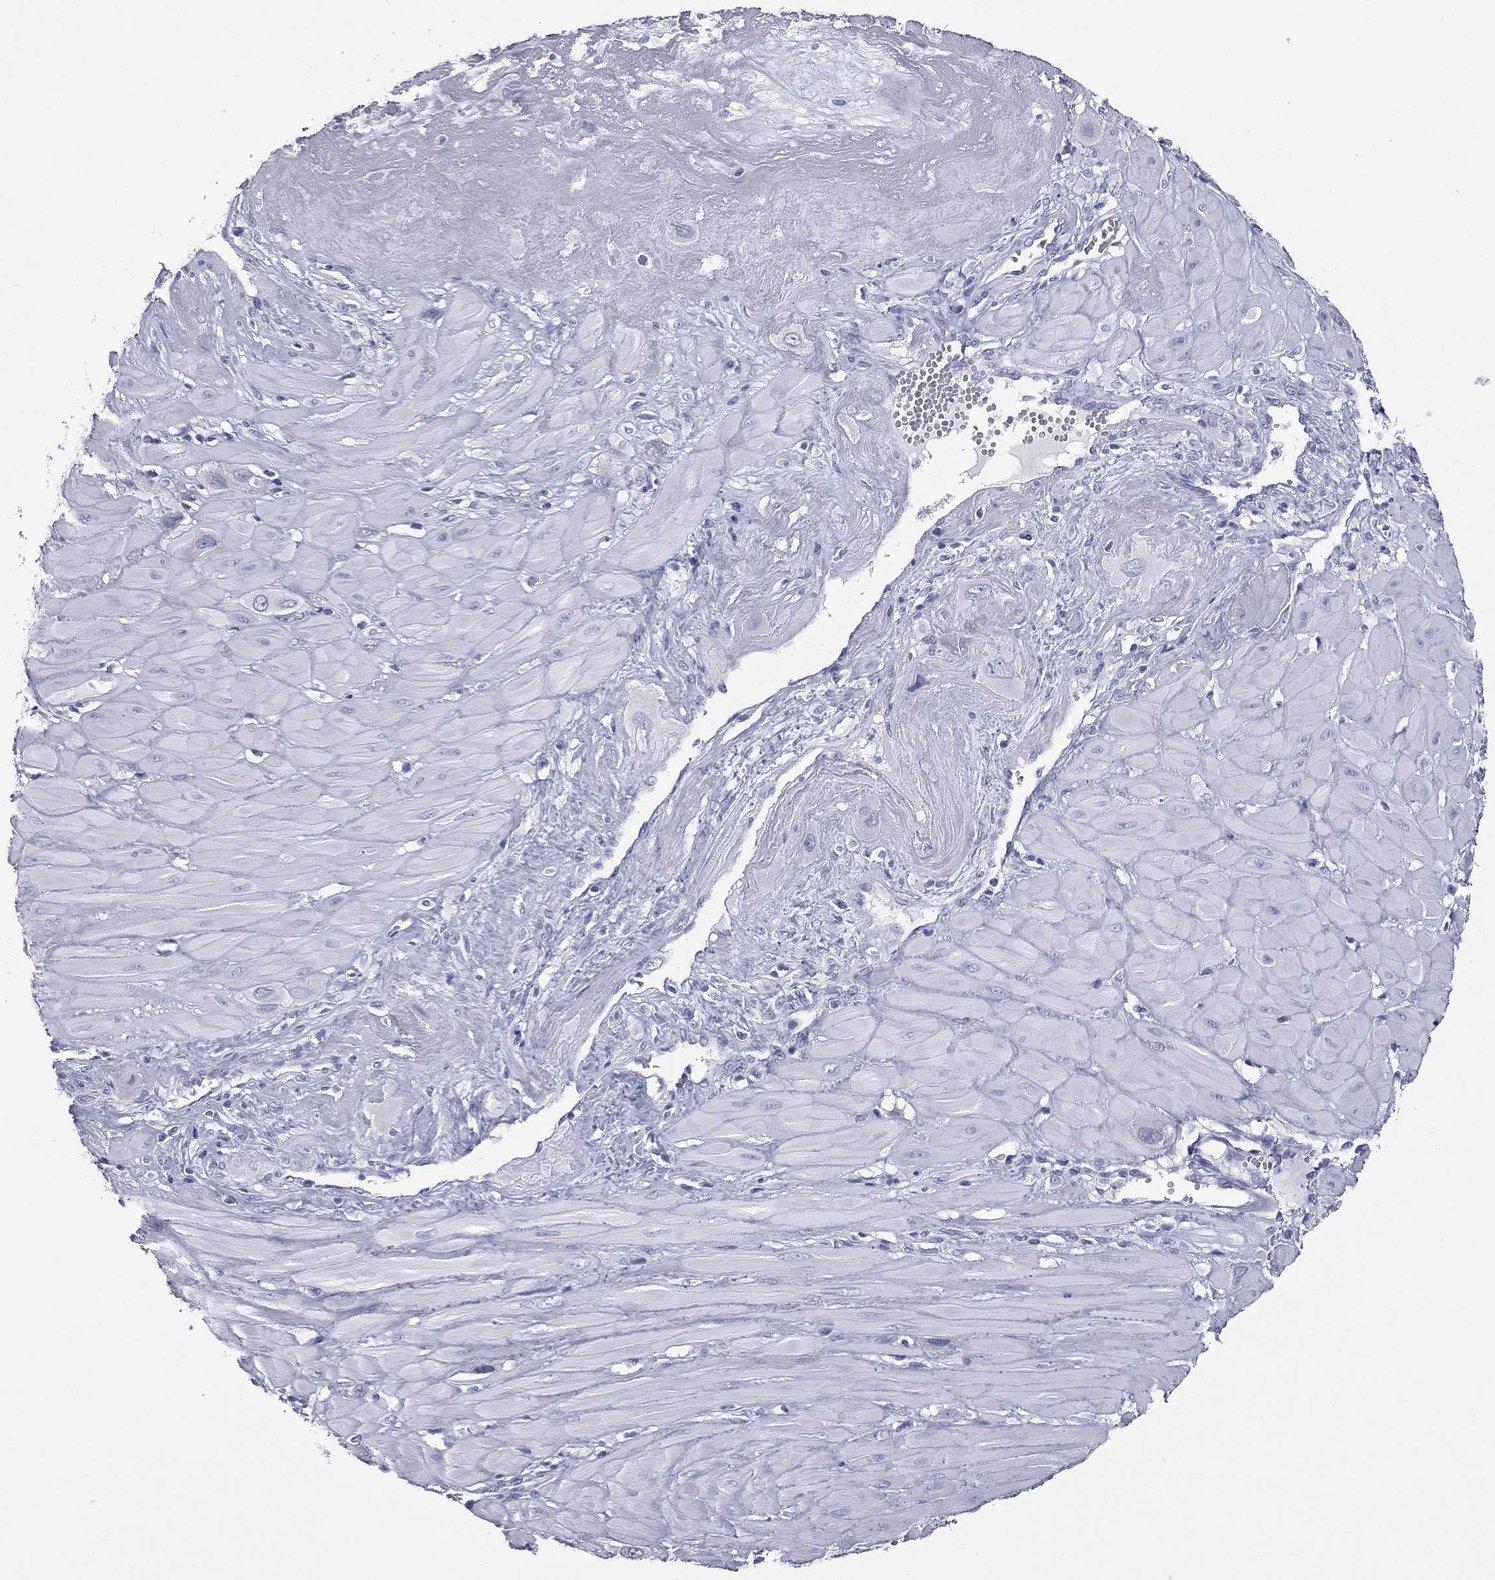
{"staining": {"intensity": "negative", "quantity": "none", "location": "none"}, "tissue": "cervical cancer", "cell_type": "Tumor cells", "image_type": "cancer", "snomed": [{"axis": "morphology", "description": "Squamous cell carcinoma, NOS"}, {"axis": "topography", "description": "Cervix"}], "caption": "Immunohistochemistry (IHC) photomicrograph of cervical cancer (squamous cell carcinoma) stained for a protein (brown), which displays no expression in tumor cells. Brightfield microscopy of immunohistochemistry (IHC) stained with DAB (3,3'-diaminobenzidine) (brown) and hematoxylin (blue), captured at high magnification.", "gene": "MLN", "patient": {"sex": "female", "age": 34}}